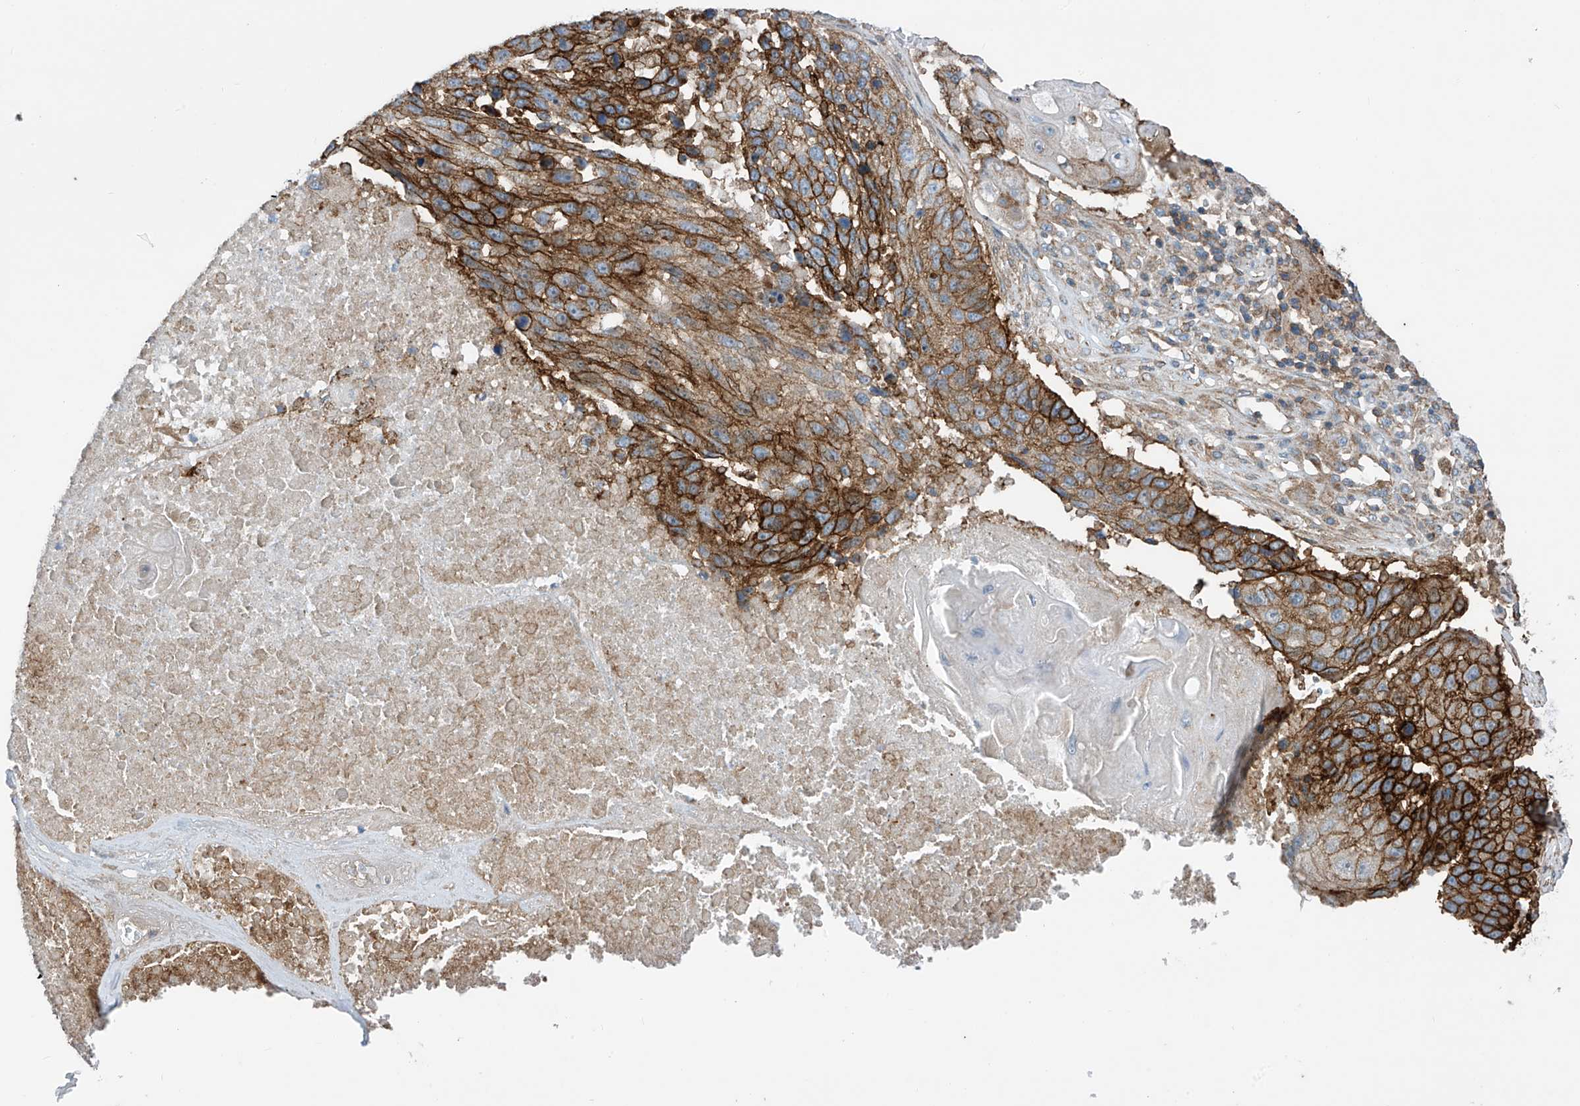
{"staining": {"intensity": "strong", "quantity": ">75%", "location": "cytoplasmic/membranous"}, "tissue": "lung cancer", "cell_type": "Tumor cells", "image_type": "cancer", "snomed": [{"axis": "morphology", "description": "Squamous cell carcinoma, NOS"}, {"axis": "topography", "description": "Lung"}], "caption": "This micrograph shows immunohistochemistry (IHC) staining of human lung squamous cell carcinoma, with high strong cytoplasmic/membranous expression in about >75% of tumor cells.", "gene": "SLC1A5", "patient": {"sex": "male", "age": 61}}